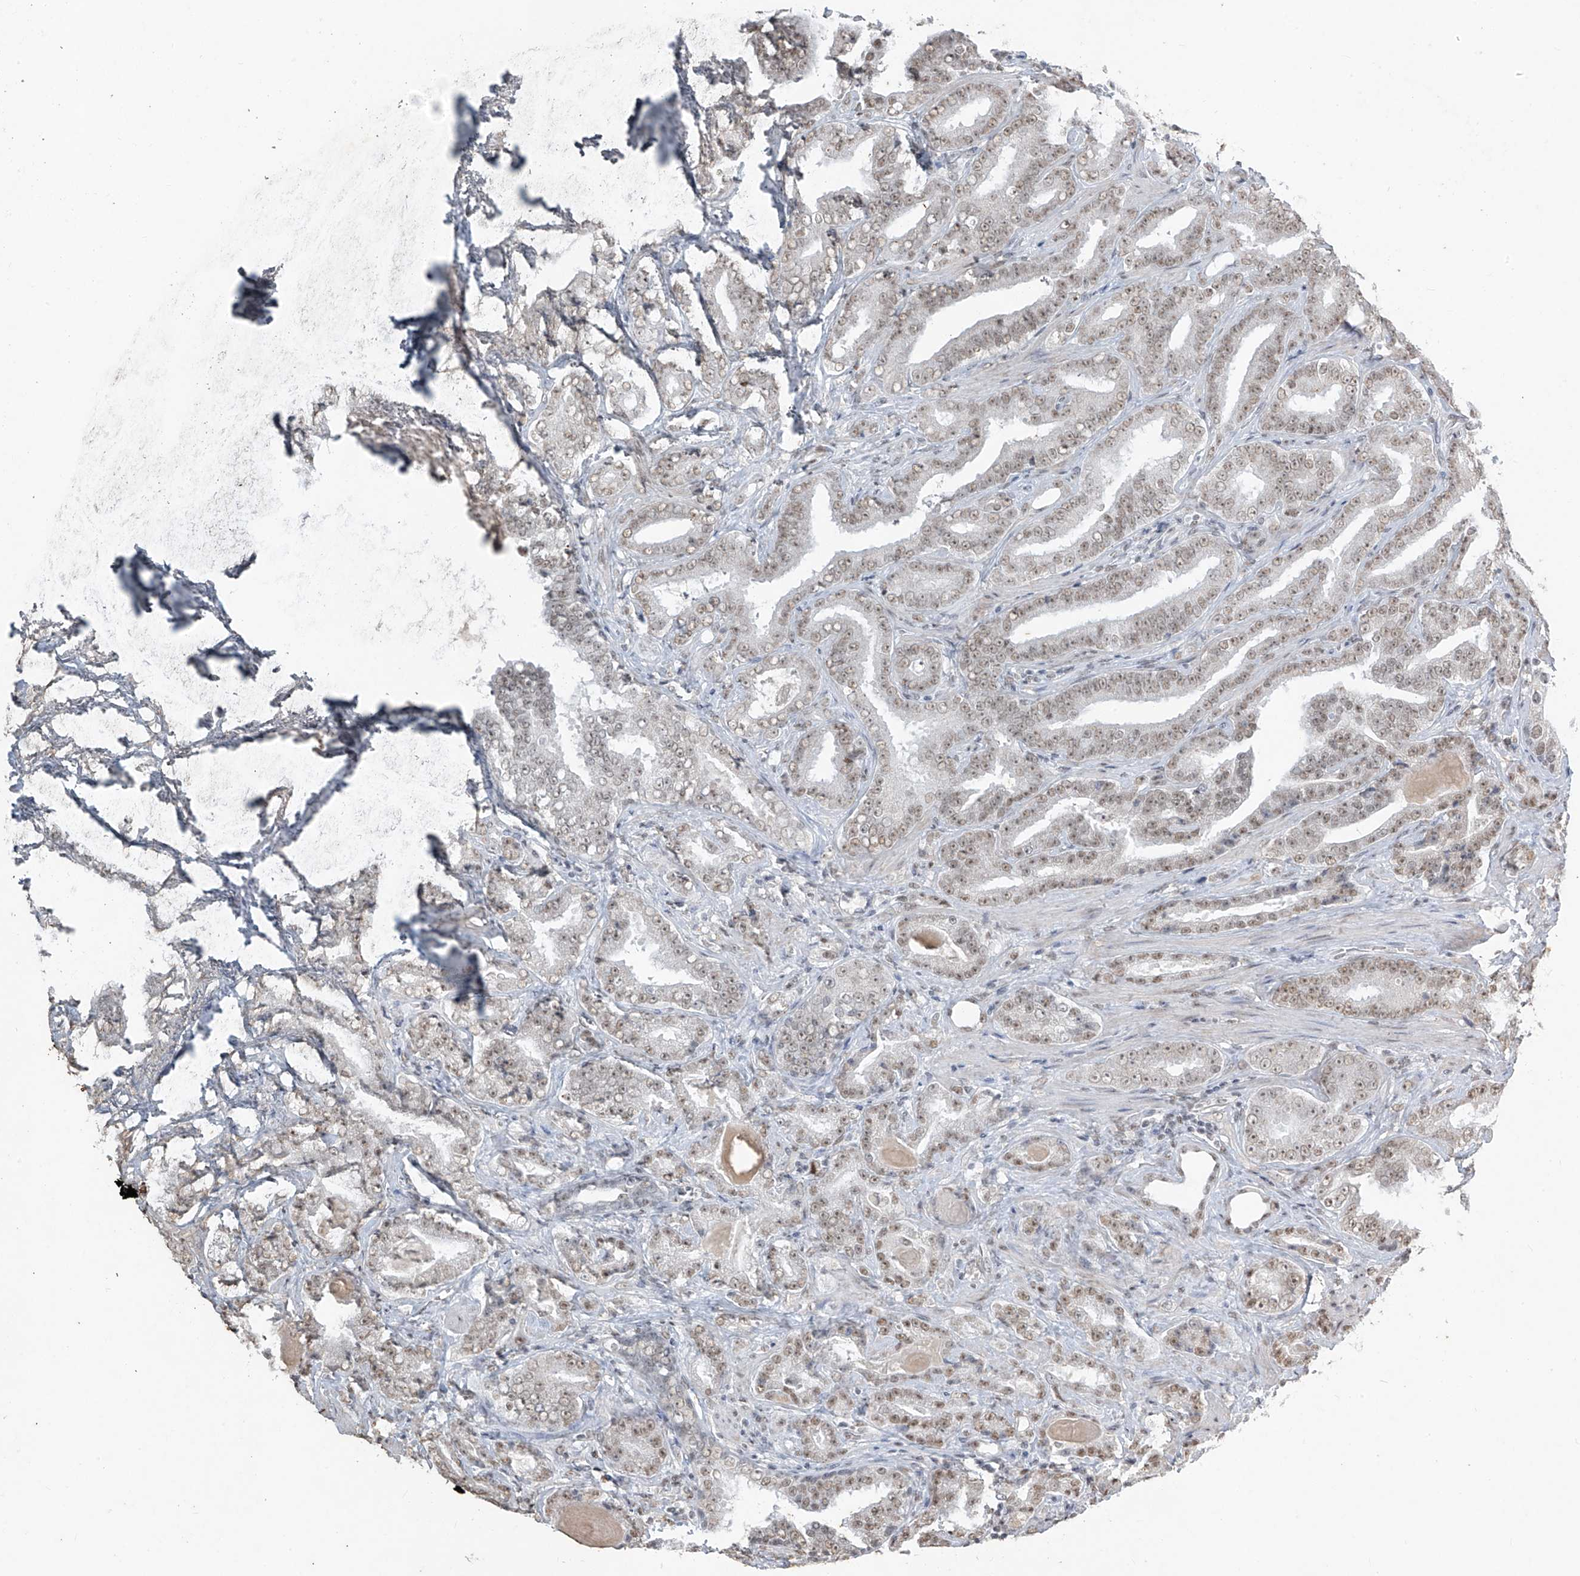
{"staining": {"intensity": "moderate", "quantity": "25%-75%", "location": "nuclear"}, "tissue": "prostate cancer", "cell_type": "Tumor cells", "image_type": "cancer", "snomed": [{"axis": "morphology", "description": "Adenocarcinoma, Low grade"}, {"axis": "topography", "description": "Prostate"}], "caption": "Immunohistochemical staining of human prostate cancer reveals medium levels of moderate nuclear protein positivity in approximately 25%-75% of tumor cells. (IHC, brightfield microscopy, high magnification).", "gene": "TFEC", "patient": {"sex": "male", "age": 60}}